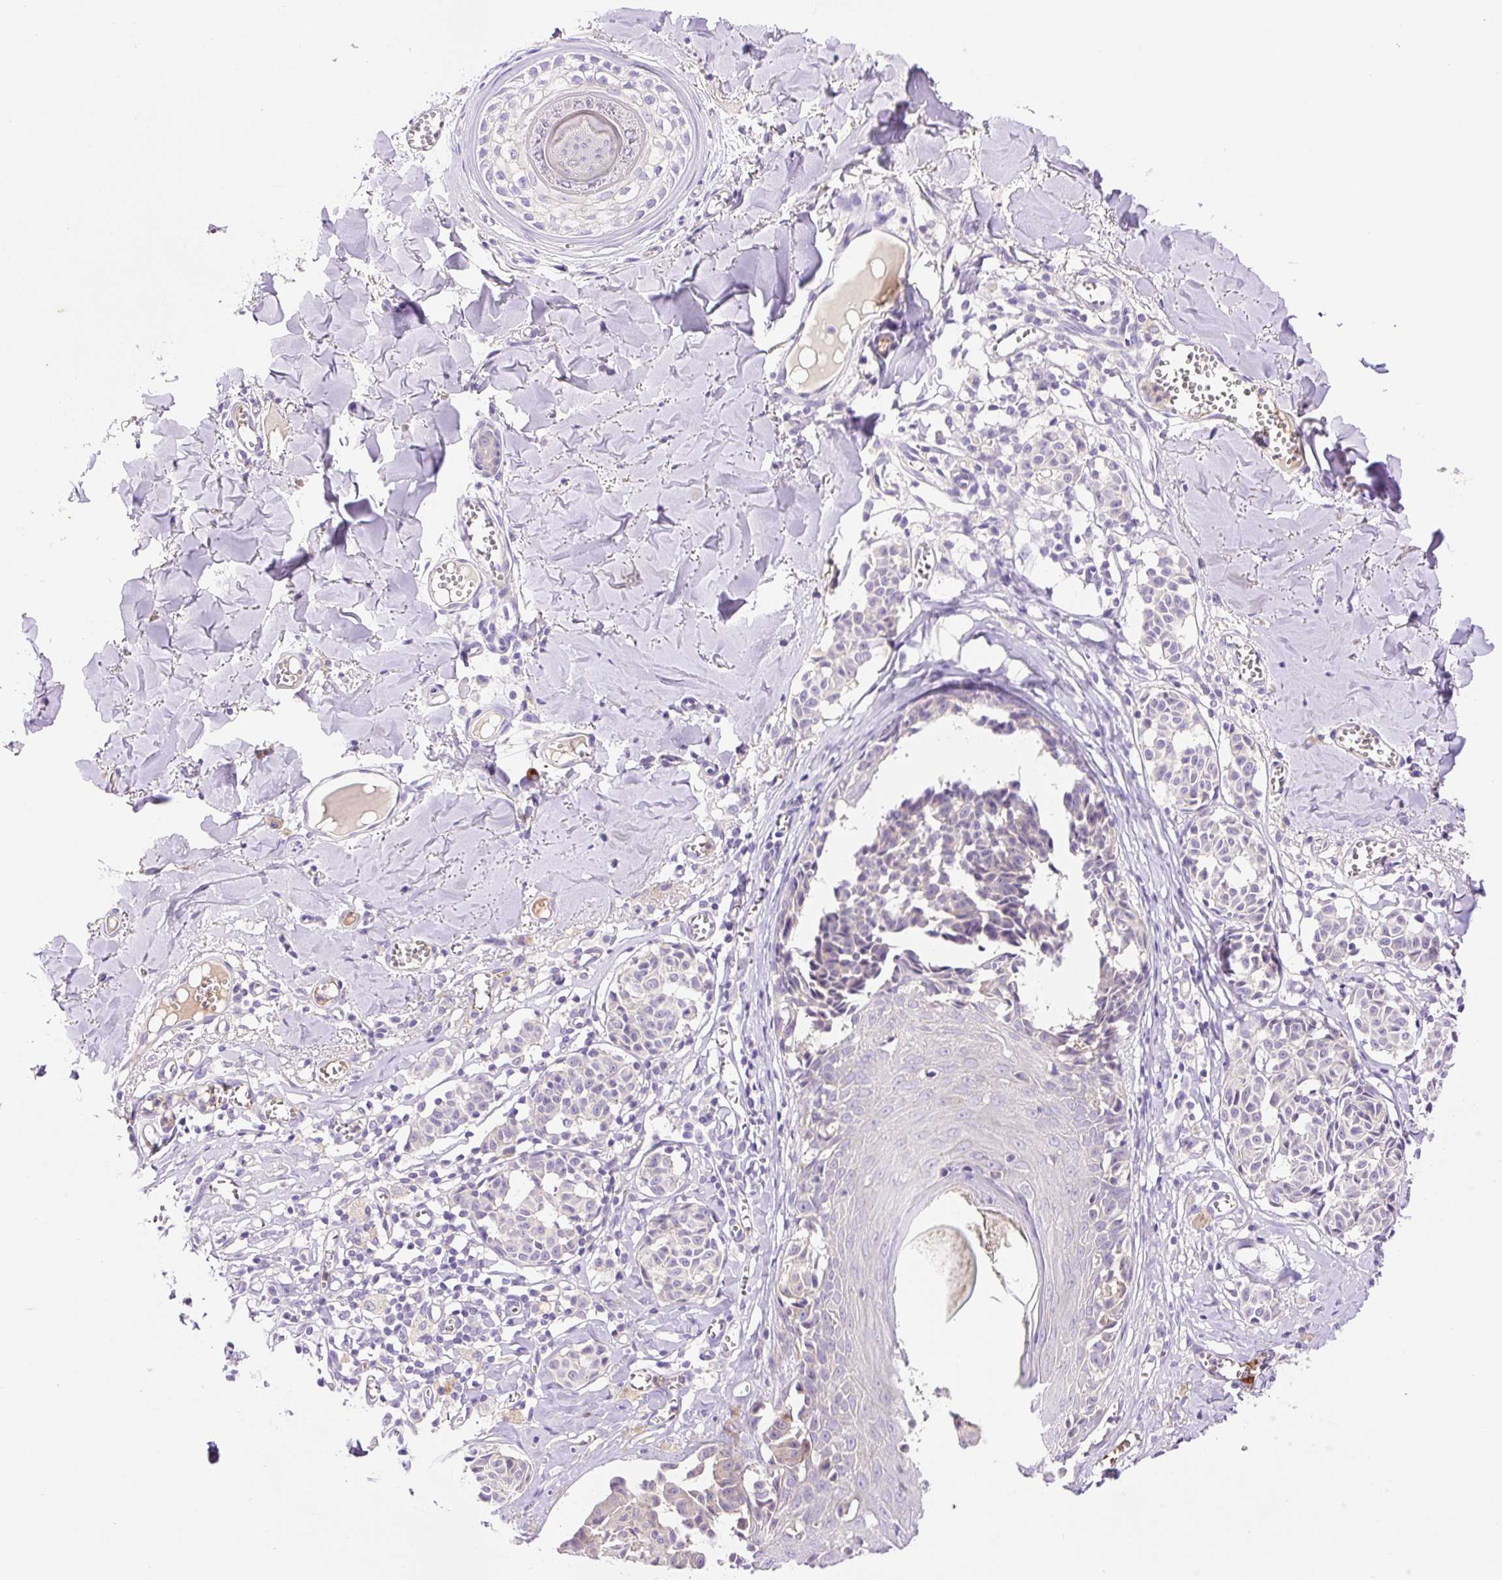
{"staining": {"intensity": "negative", "quantity": "none", "location": "none"}, "tissue": "melanoma", "cell_type": "Tumor cells", "image_type": "cancer", "snomed": [{"axis": "morphology", "description": "Malignant melanoma, NOS"}, {"axis": "topography", "description": "Skin"}], "caption": "This photomicrograph is of melanoma stained with IHC to label a protein in brown with the nuclei are counter-stained blue. There is no positivity in tumor cells. (Immunohistochemistry, brightfield microscopy, high magnification).", "gene": "LHFPL5", "patient": {"sex": "female", "age": 43}}